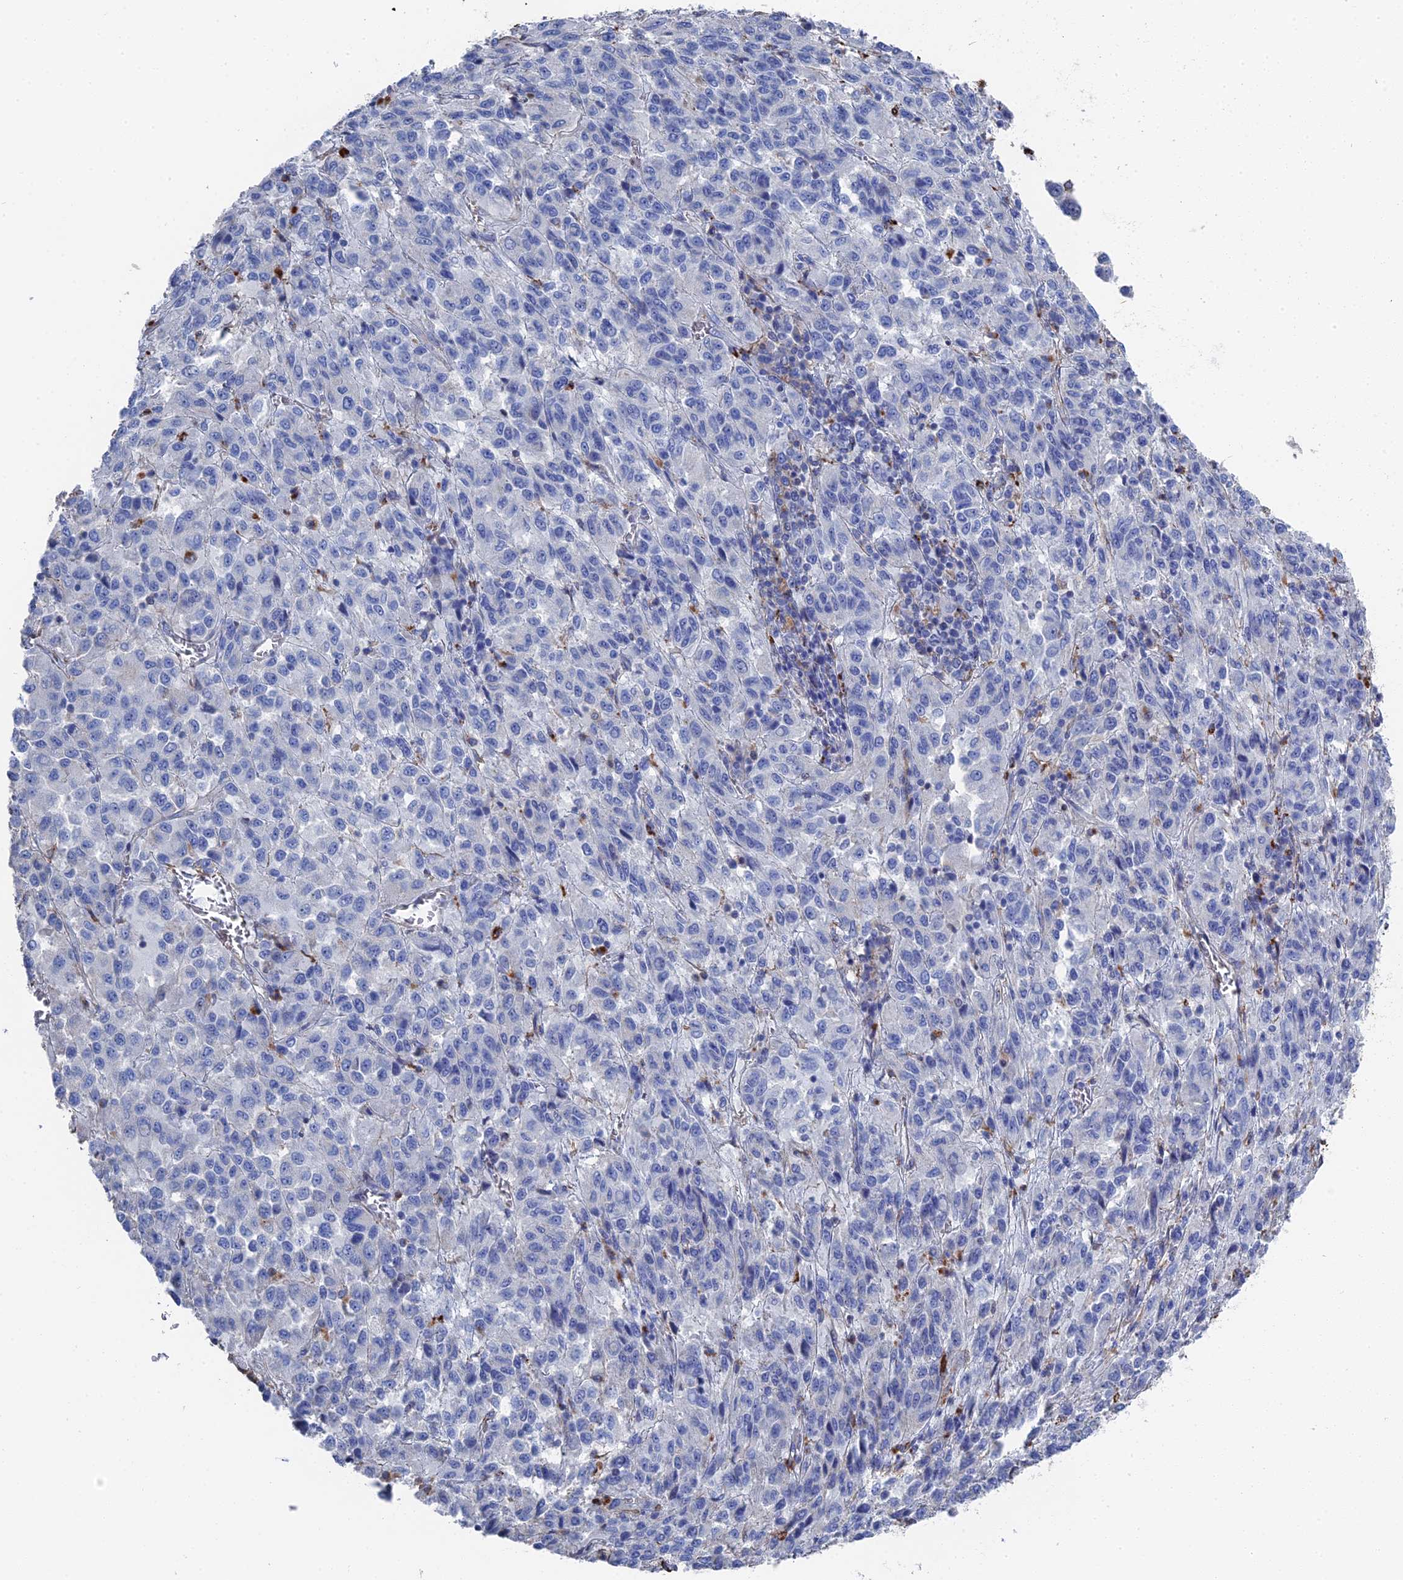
{"staining": {"intensity": "negative", "quantity": "none", "location": "none"}, "tissue": "melanoma", "cell_type": "Tumor cells", "image_type": "cancer", "snomed": [{"axis": "morphology", "description": "Malignant melanoma, Metastatic site"}, {"axis": "topography", "description": "Lung"}], "caption": "The micrograph exhibits no staining of tumor cells in melanoma.", "gene": "STRA6", "patient": {"sex": "male", "age": 64}}